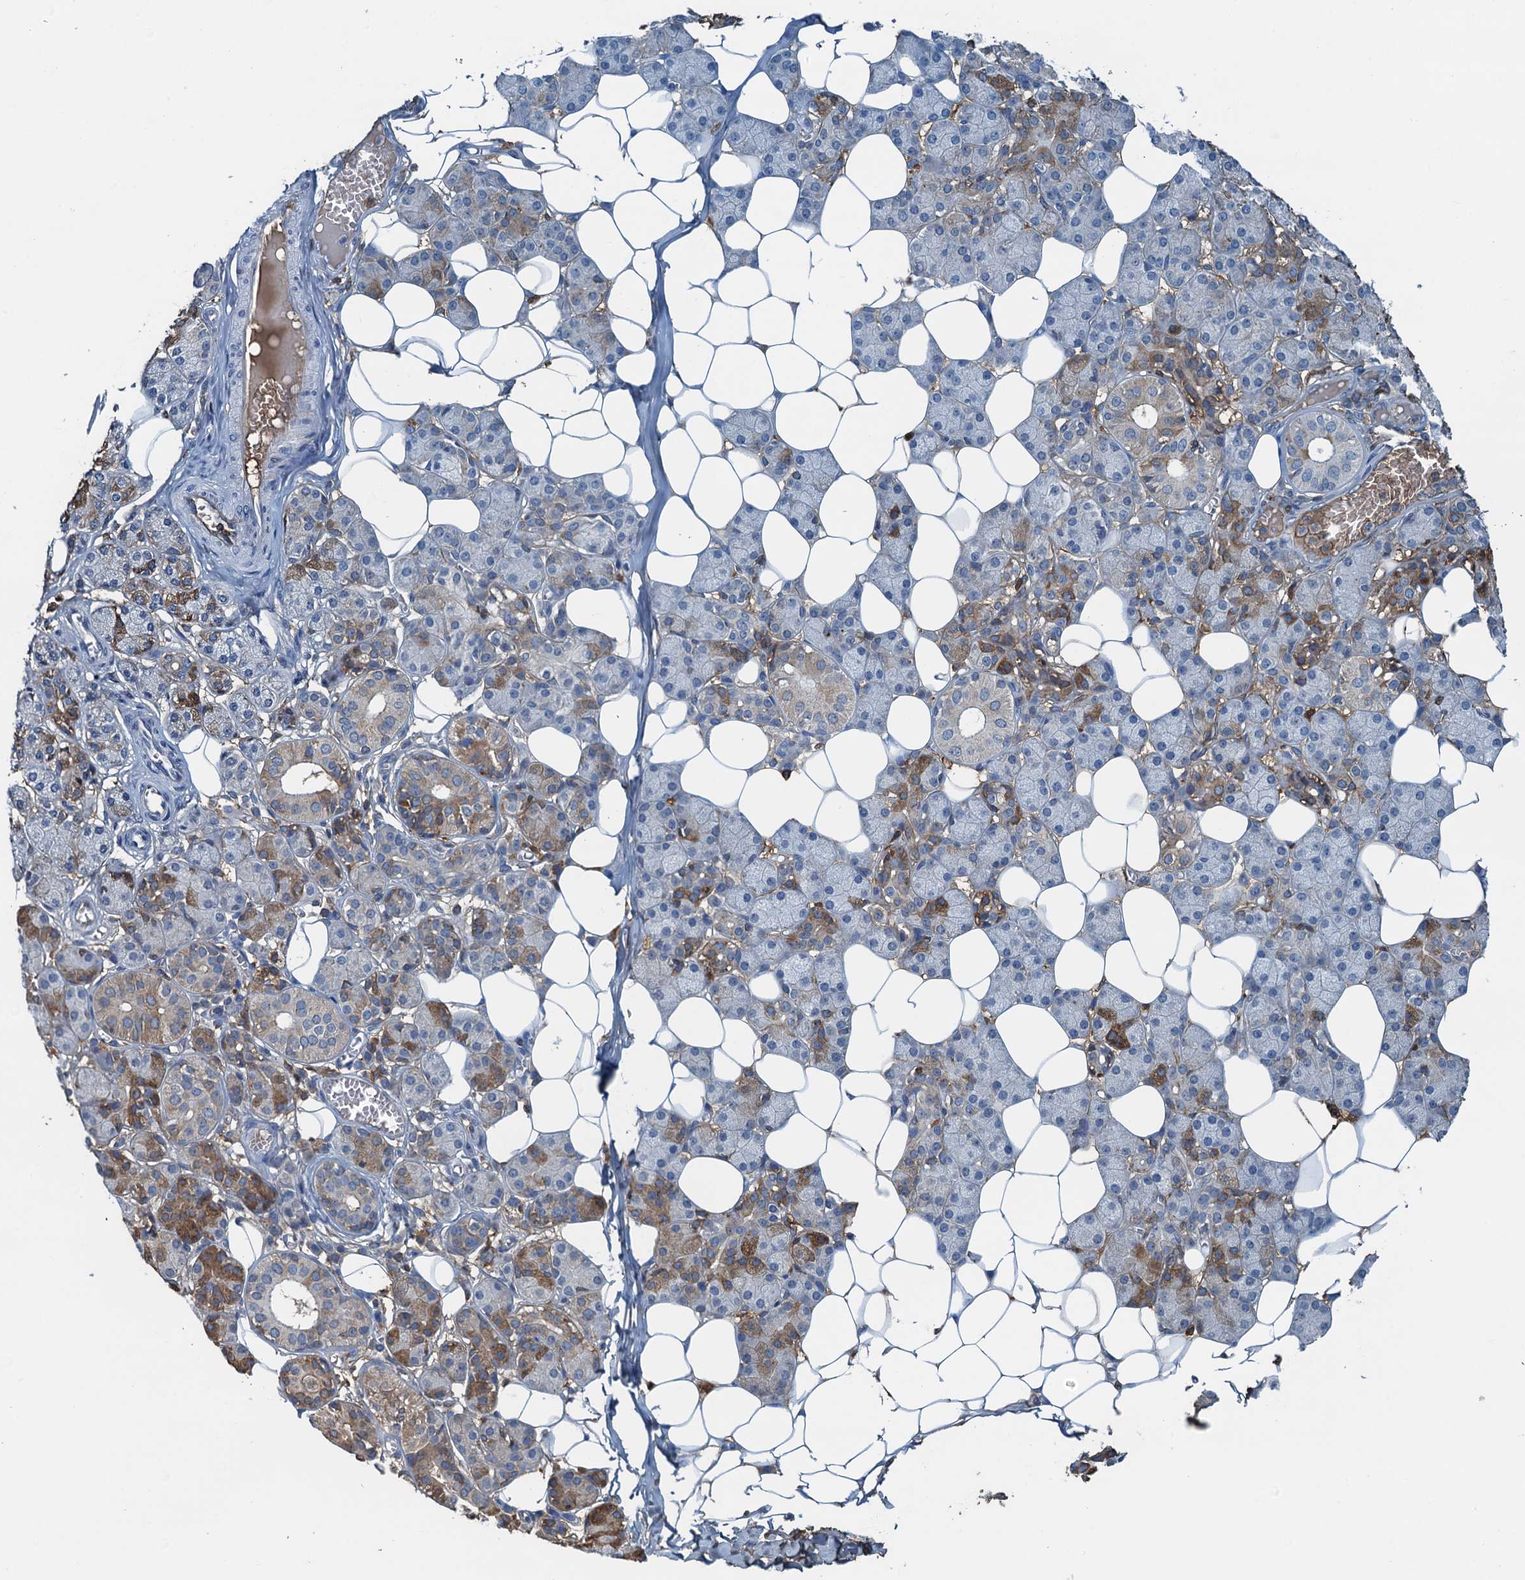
{"staining": {"intensity": "moderate", "quantity": "<25%", "location": "cytoplasmic/membranous"}, "tissue": "salivary gland", "cell_type": "Glandular cells", "image_type": "normal", "snomed": [{"axis": "morphology", "description": "Normal tissue, NOS"}, {"axis": "topography", "description": "Salivary gland"}], "caption": "A brown stain shows moderate cytoplasmic/membranous expression of a protein in glandular cells of unremarkable salivary gland.", "gene": "LSM14B", "patient": {"sex": "female", "age": 33}}